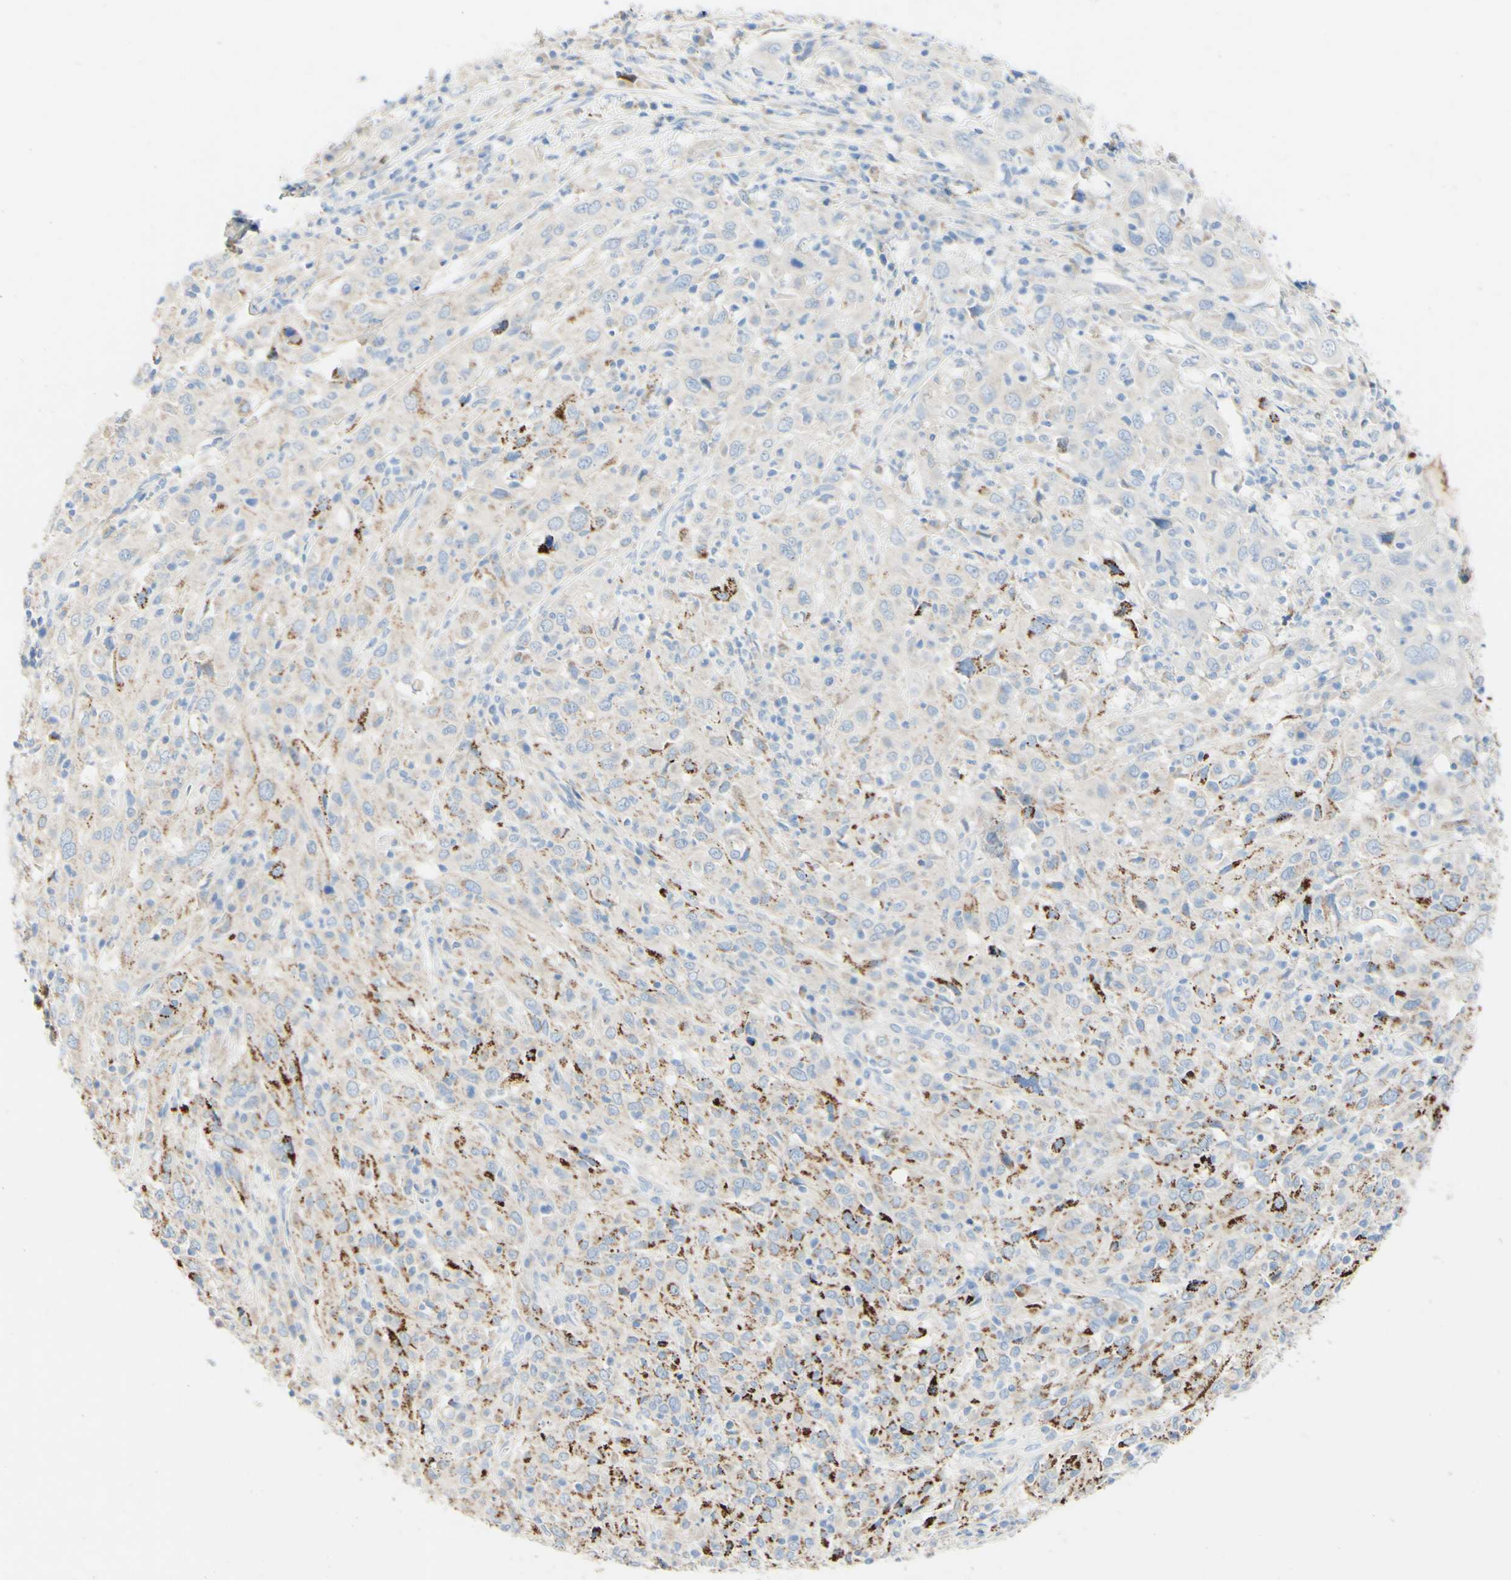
{"staining": {"intensity": "strong", "quantity": "<25%", "location": "cytoplasmic/membranous"}, "tissue": "cervical cancer", "cell_type": "Tumor cells", "image_type": "cancer", "snomed": [{"axis": "morphology", "description": "Squamous cell carcinoma, NOS"}, {"axis": "topography", "description": "Cervix"}], "caption": "Immunohistochemistry (IHC) of human squamous cell carcinoma (cervical) reveals medium levels of strong cytoplasmic/membranous positivity in approximately <25% of tumor cells.", "gene": "FGF4", "patient": {"sex": "female", "age": 46}}